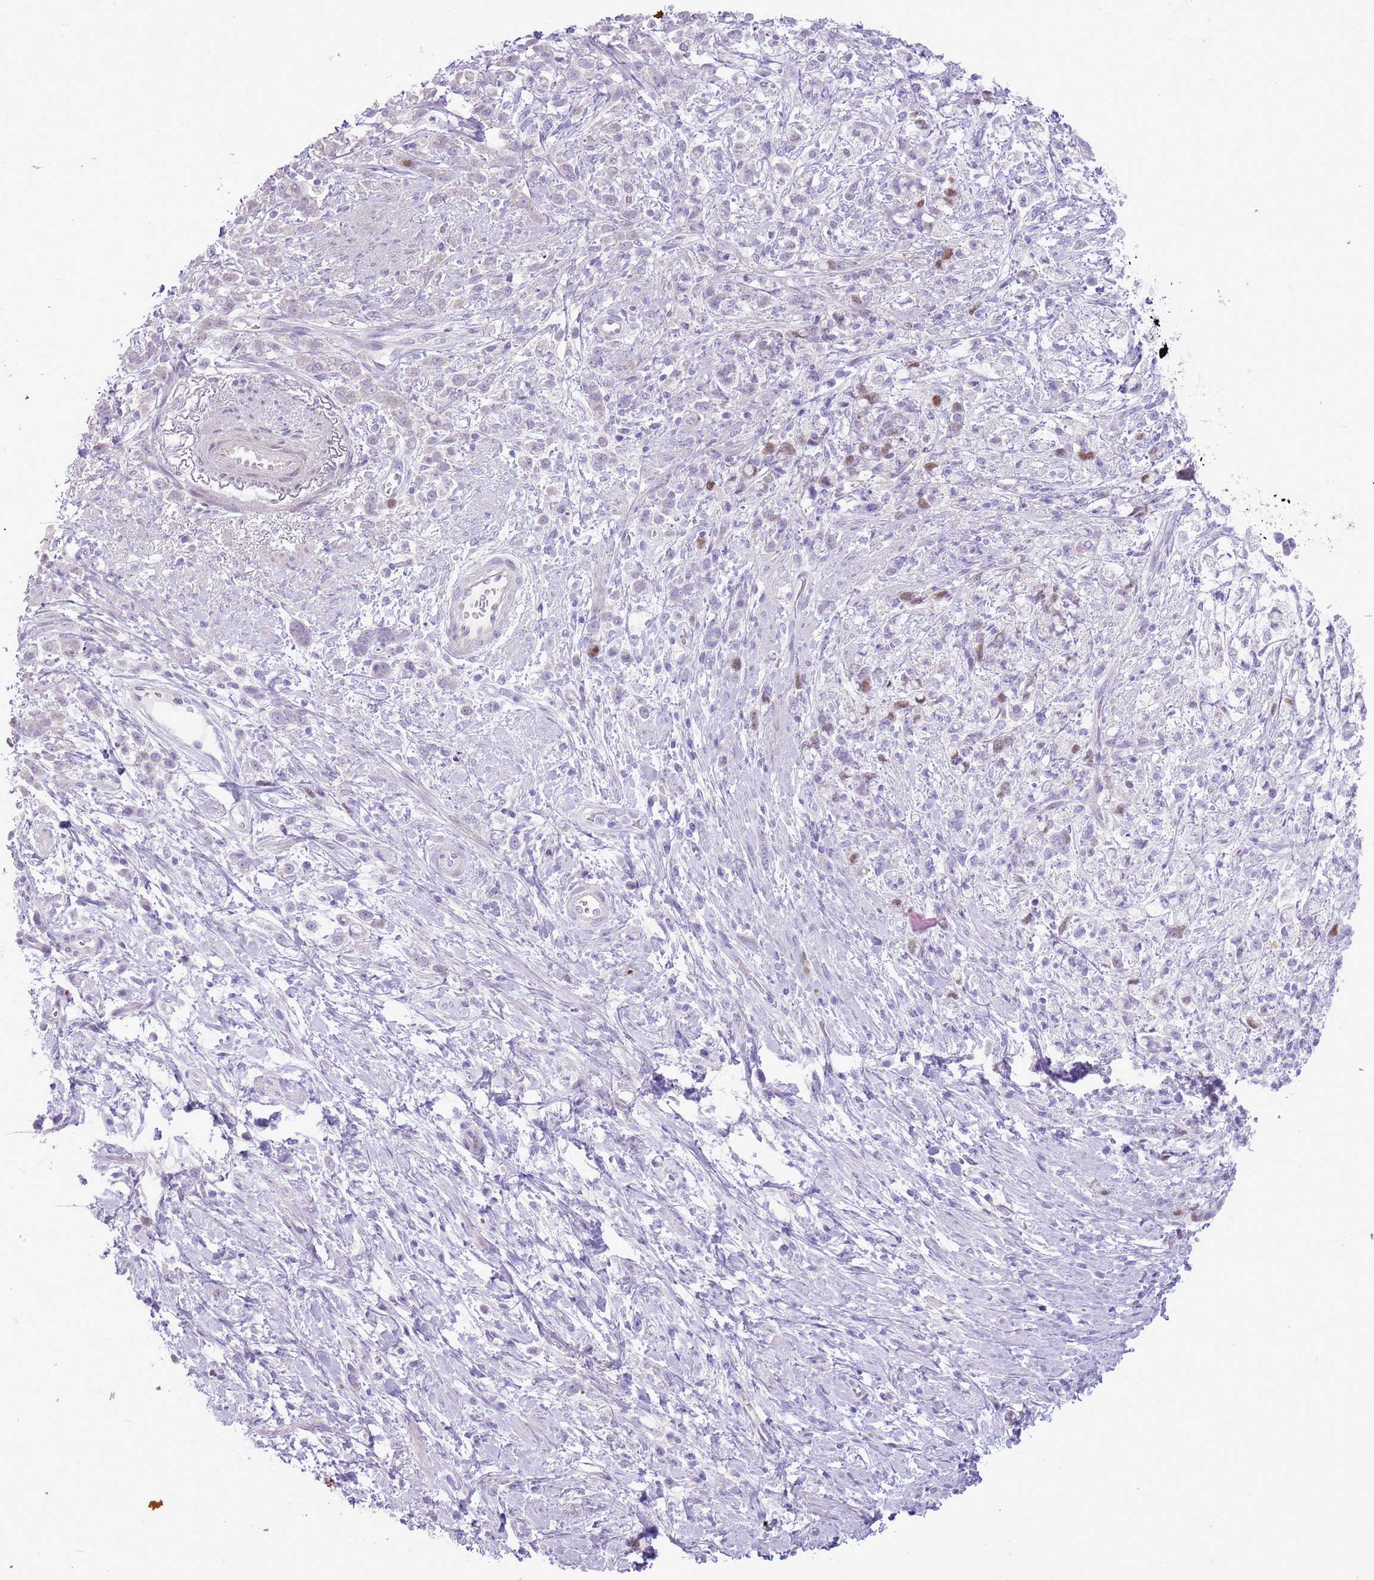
{"staining": {"intensity": "moderate", "quantity": "<25%", "location": "nuclear"}, "tissue": "stomach cancer", "cell_type": "Tumor cells", "image_type": "cancer", "snomed": [{"axis": "morphology", "description": "Adenocarcinoma, NOS"}, {"axis": "topography", "description": "Stomach"}], "caption": "Immunohistochemical staining of human stomach adenocarcinoma reveals low levels of moderate nuclear protein expression in about <25% of tumor cells. Using DAB (3,3'-diaminobenzidine) (brown) and hematoxylin (blue) stains, captured at high magnification using brightfield microscopy.", "gene": "GMNN", "patient": {"sex": "female", "age": 60}}